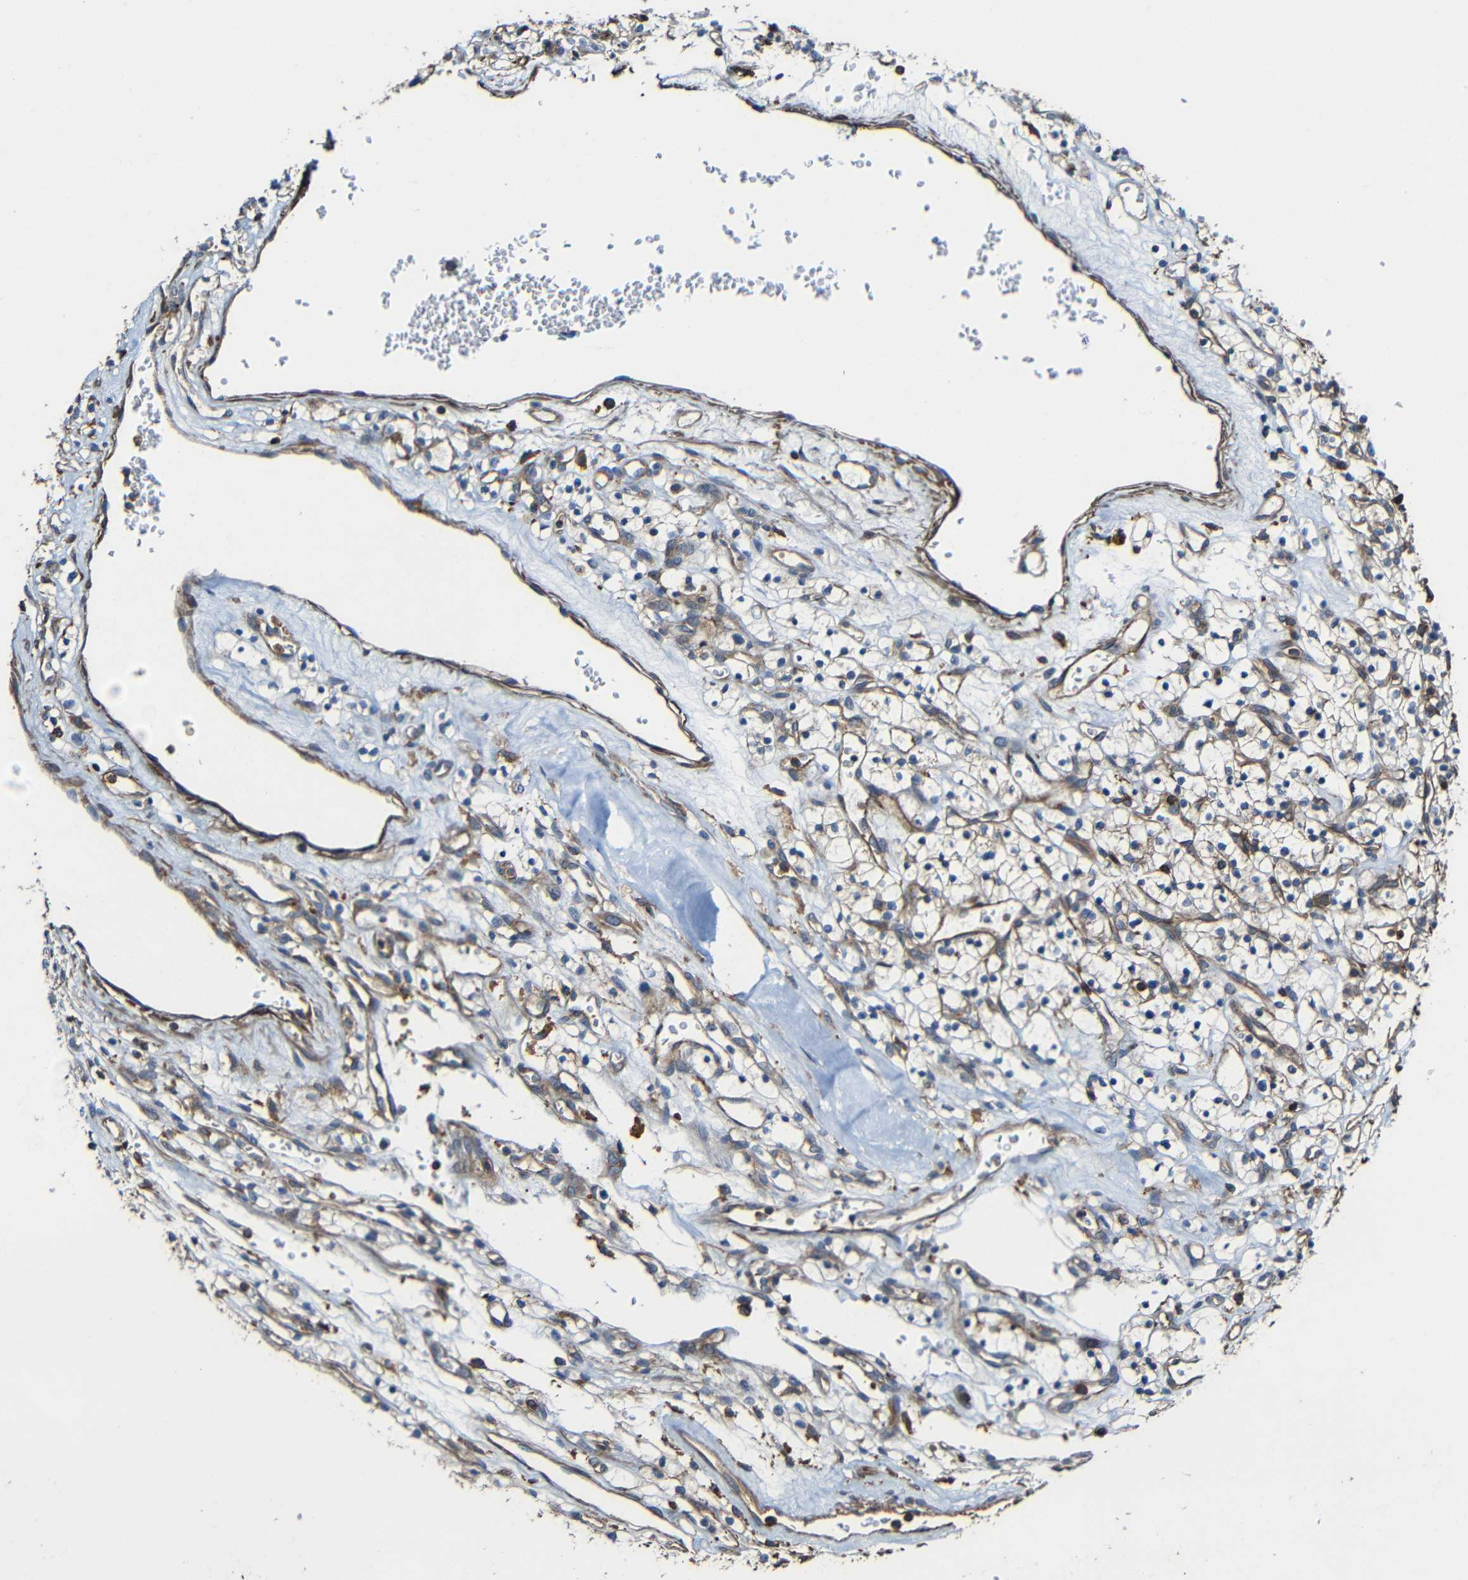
{"staining": {"intensity": "weak", "quantity": "<25%", "location": "cytoplasmic/membranous"}, "tissue": "renal cancer", "cell_type": "Tumor cells", "image_type": "cancer", "snomed": [{"axis": "morphology", "description": "Adenocarcinoma, NOS"}, {"axis": "topography", "description": "Kidney"}], "caption": "There is no significant positivity in tumor cells of renal cancer (adenocarcinoma).", "gene": "RHOT2", "patient": {"sex": "female", "age": 57}}